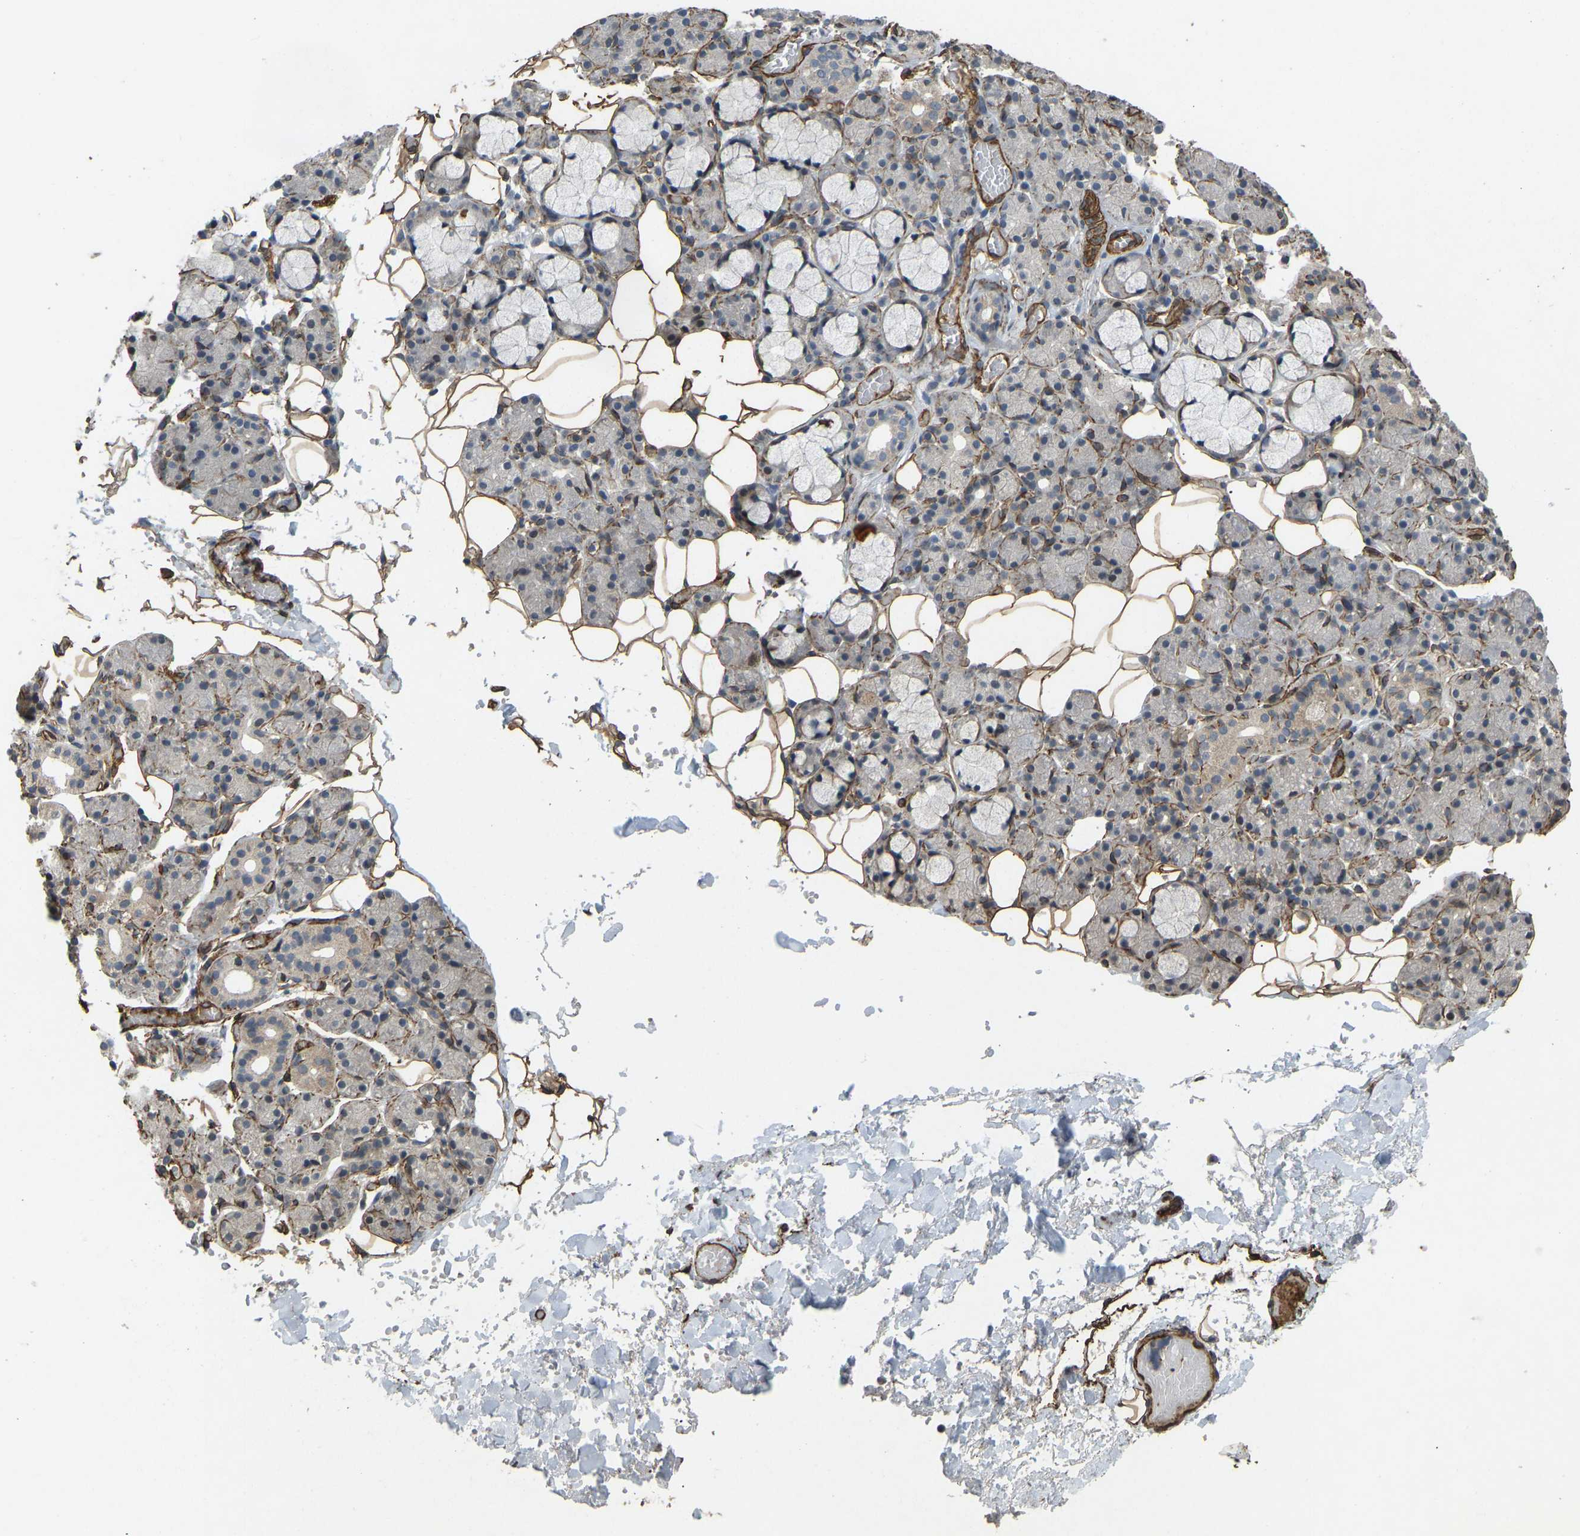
{"staining": {"intensity": "moderate", "quantity": "<25%", "location": "cytoplasmic/membranous,nuclear"}, "tissue": "salivary gland", "cell_type": "Glandular cells", "image_type": "normal", "snomed": [{"axis": "morphology", "description": "Normal tissue, NOS"}, {"axis": "topography", "description": "Salivary gland"}], "caption": "IHC (DAB) staining of unremarkable human salivary gland shows moderate cytoplasmic/membranous,nuclear protein positivity in about <25% of glandular cells.", "gene": "NMB", "patient": {"sex": "male", "age": 63}}